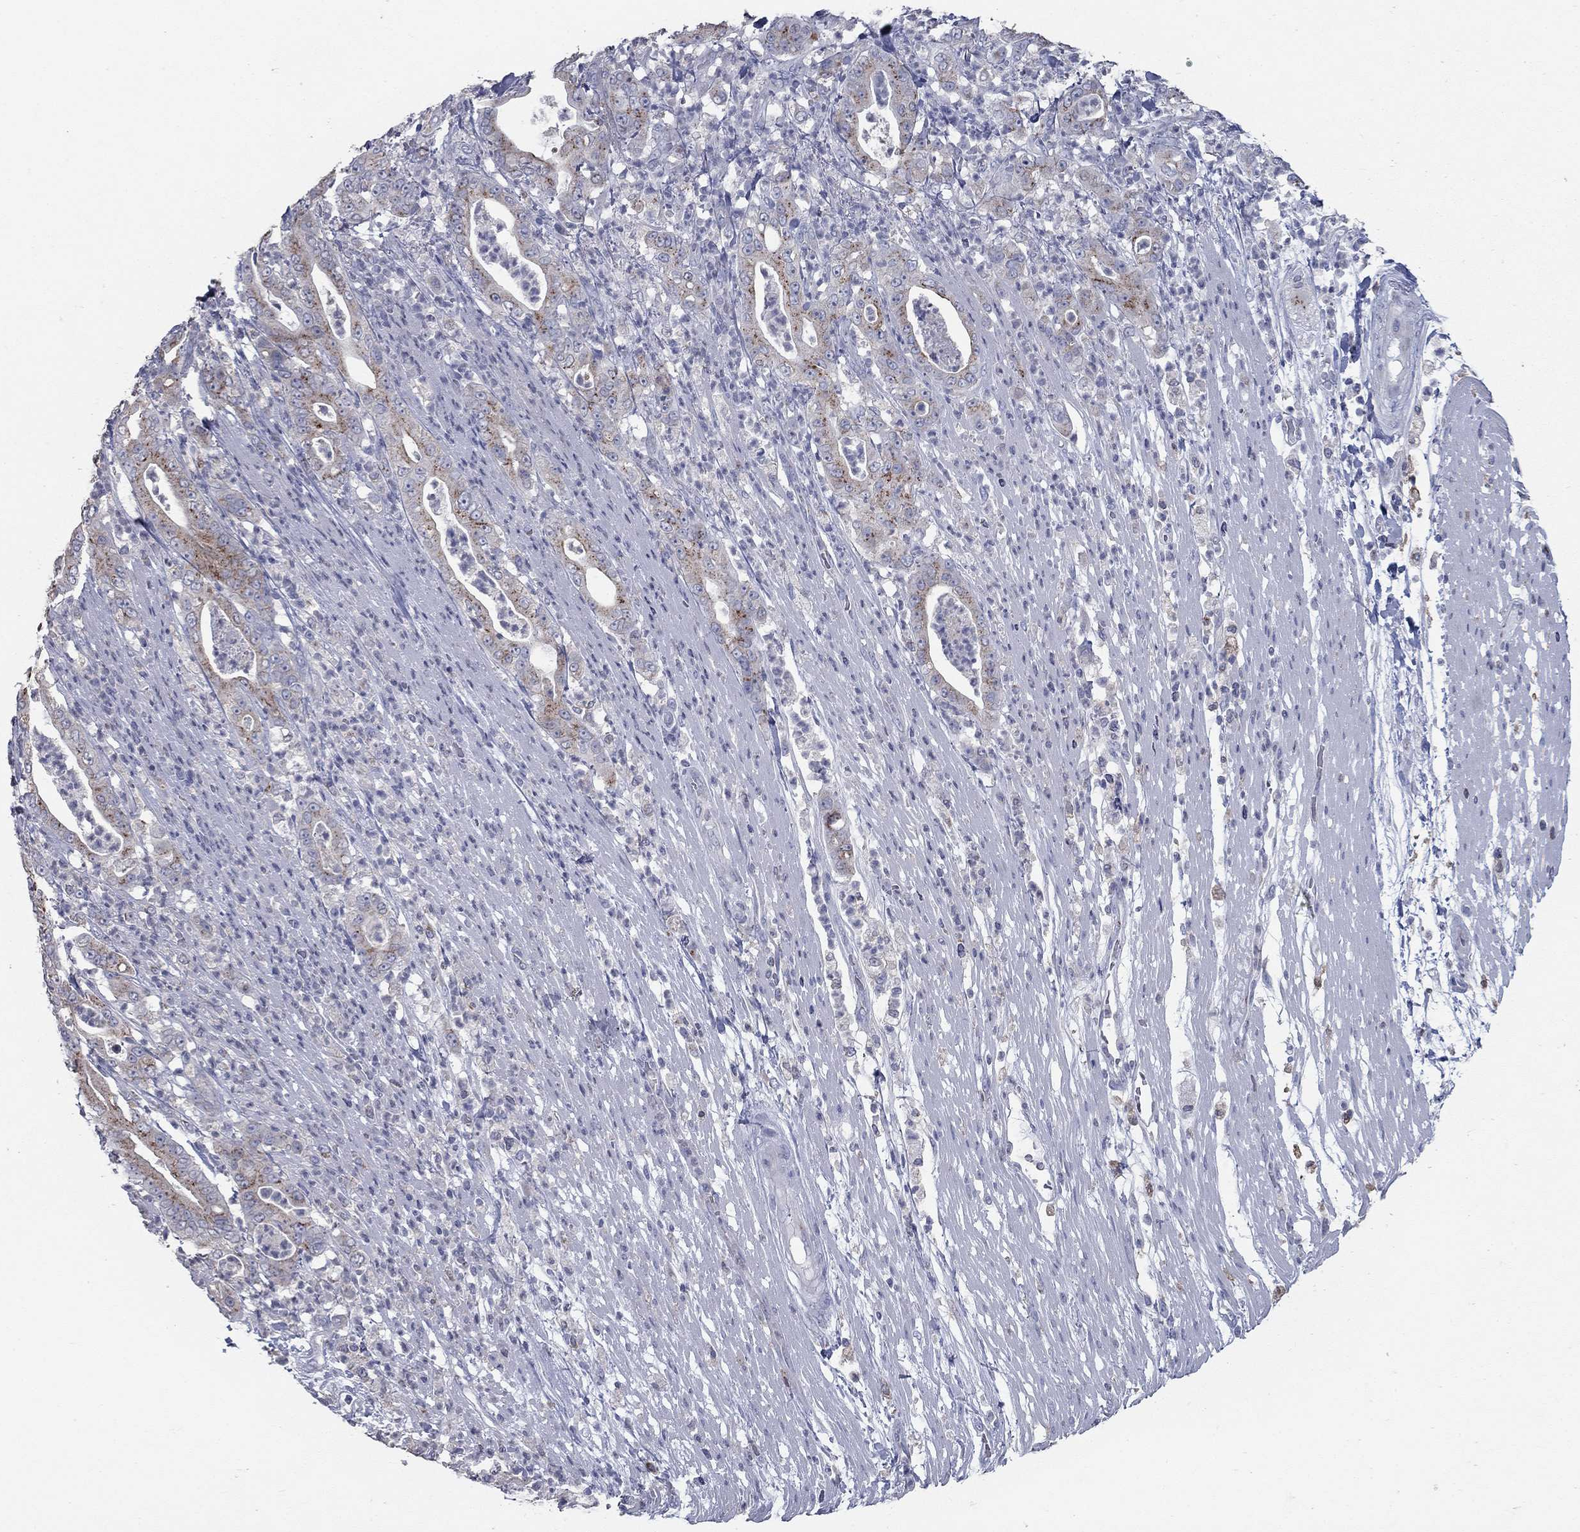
{"staining": {"intensity": "moderate", "quantity": "25%-75%", "location": "cytoplasmic/membranous"}, "tissue": "pancreatic cancer", "cell_type": "Tumor cells", "image_type": "cancer", "snomed": [{"axis": "morphology", "description": "Adenocarcinoma, NOS"}, {"axis": "topography", "description": "Pancreas"}], "caption": "Pancreatic cancer (adenocarcinoma) stained with a brown dye reveals moderate cytoplasmic/membranous positive expression in about 25%-75% of tumor cells.", "gene": "KIAA0319L", "patient": {"sex": "male", "age": 71}}